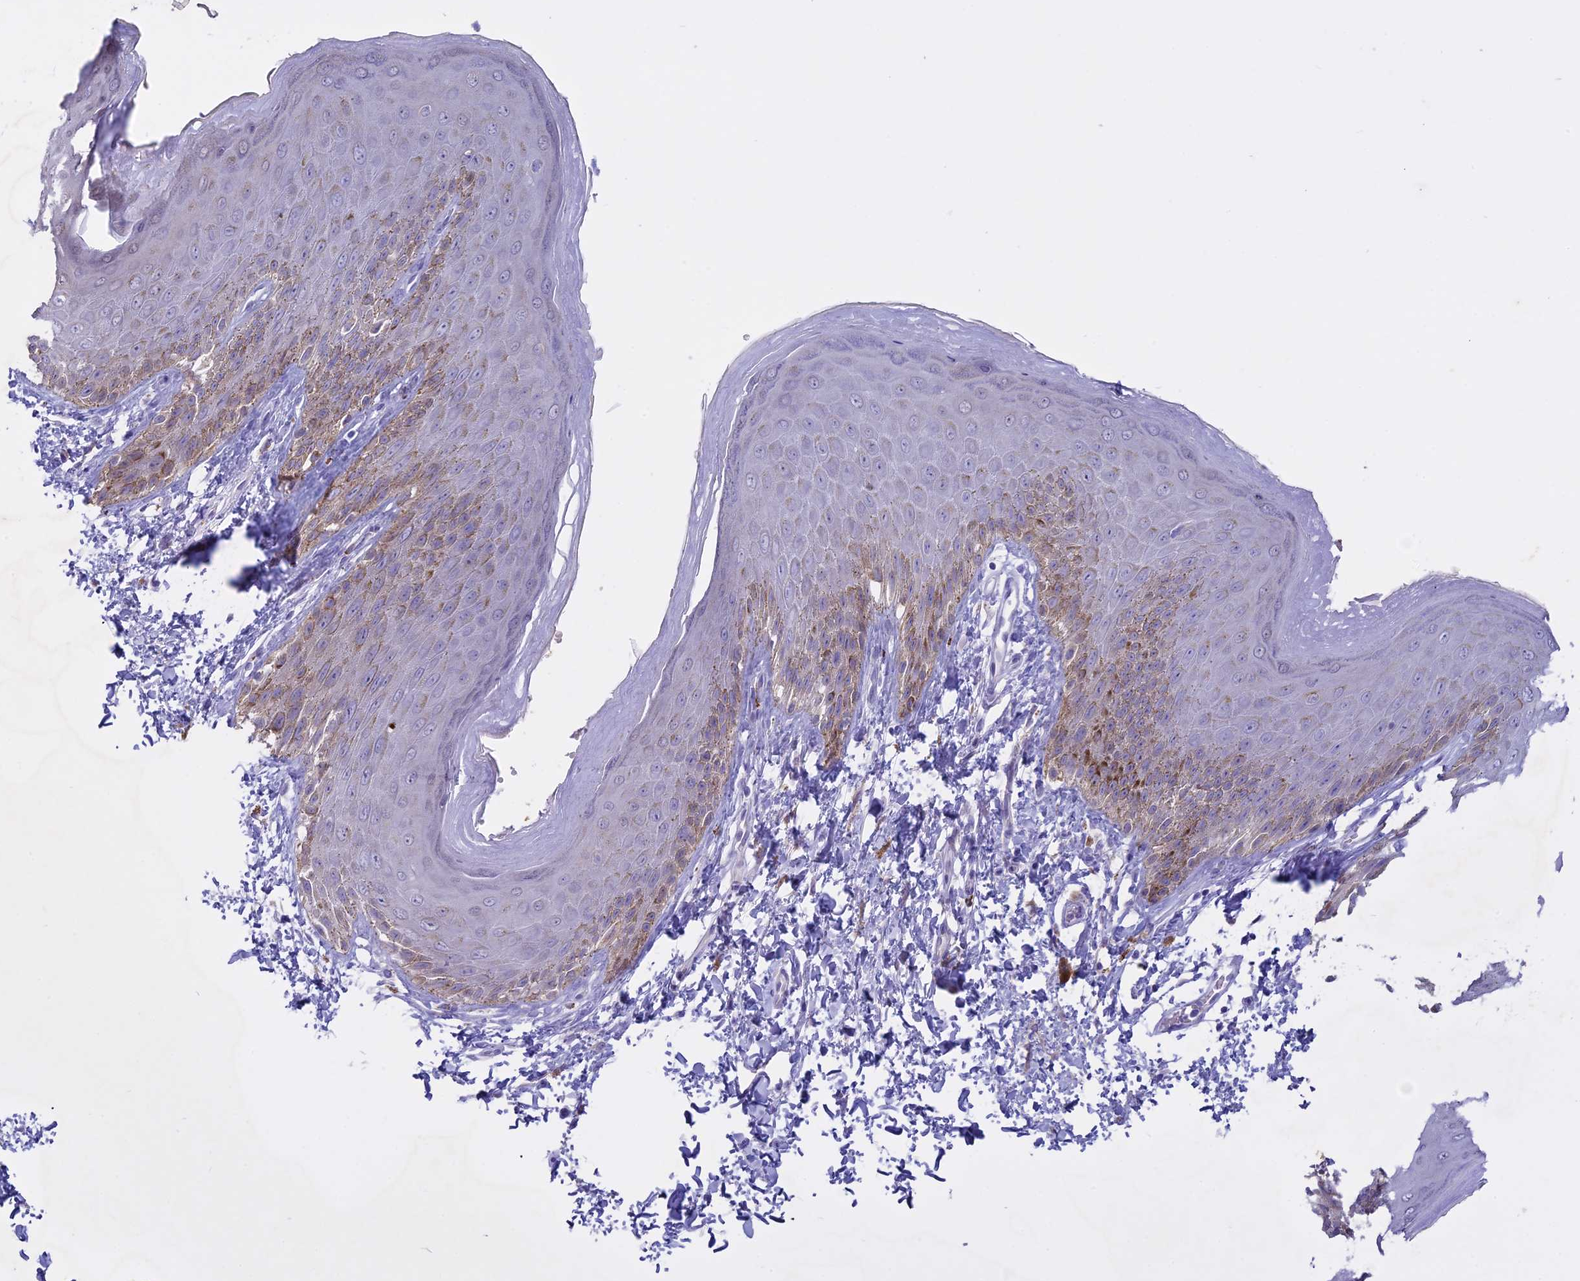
{"staining": {"intensity": "moderate", "quantity": "<25%", "location": "cytoplasmic/membranous"}, "tissue": "skin", "cell_type": "Epidermal cells", "image_type": "normal", "snomed": [{"axis": "morphology", "description": "Normal tissue, NOS"}, {"axis": "topography", "description": "Anal"}], "caption": "A brown stain highlights moderate cytoplasmic/membranous staining of a protein in epidermal cells of unremarkable skin.", "gene": "LHFPL2", "patient": {"sex": "male", "age": 44}}